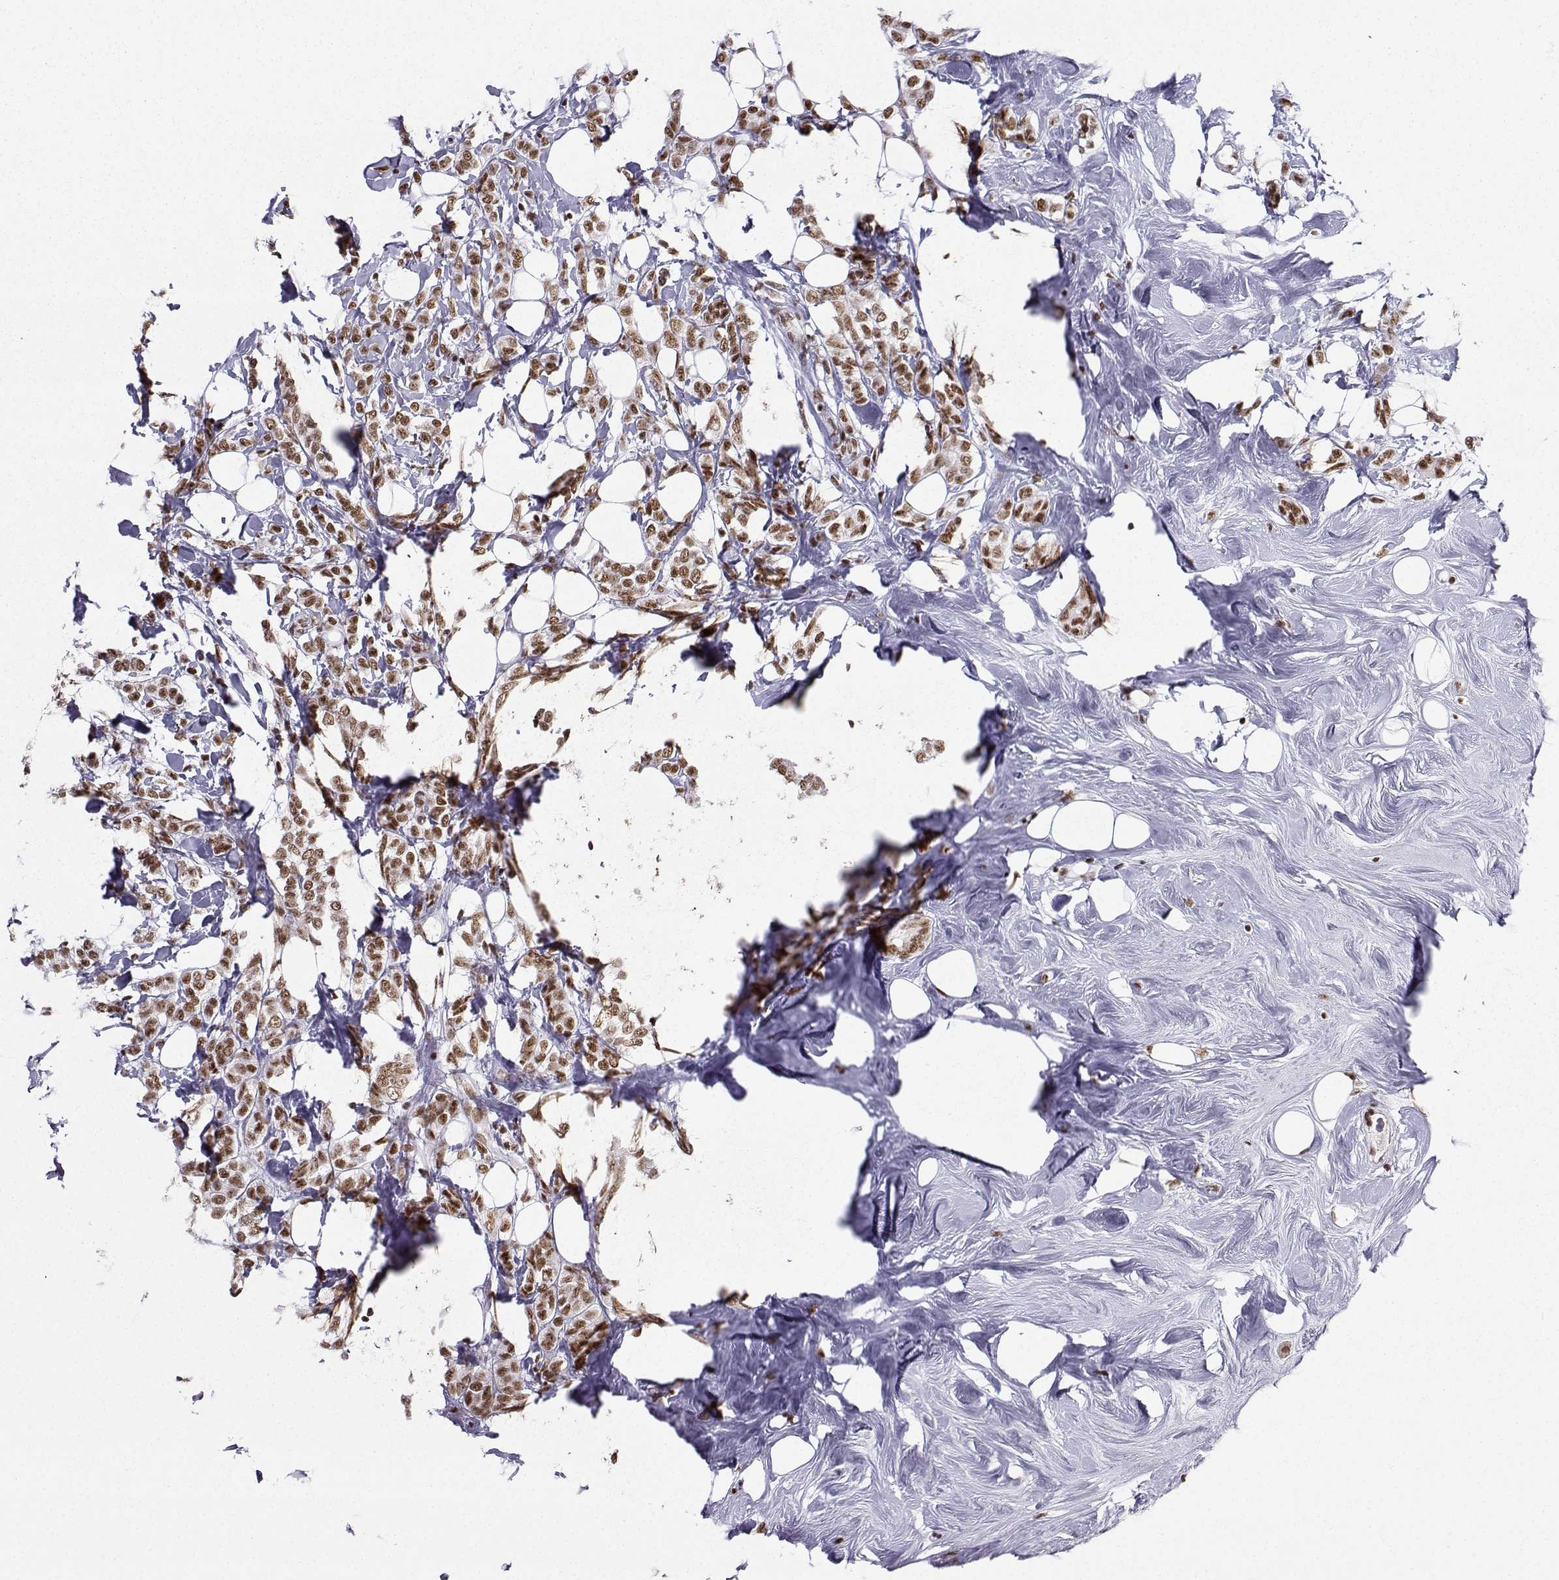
{"staining": {"intensity": "moderate", "quantity": ">75%", "location": "nuclear"}, "tissue": "breast cancer", "cell_type": "Tumor cells", "image_type": "cancer", "snomed": [{"axis": "morphology", "description": "Lobular carcinoma"}, {"axis": "topography", "description": "Breast"}], "caption": "The histopathology image shows immunohistochemical staining of breast cancer. There is moderate nuclear positivity is identified in approximately >75% of tumor cells. (Brightfield microscopy of DAB IHC at high magnification).", "gene": "SNRPB2", "patient": {"sex": "female", "age": 49}}